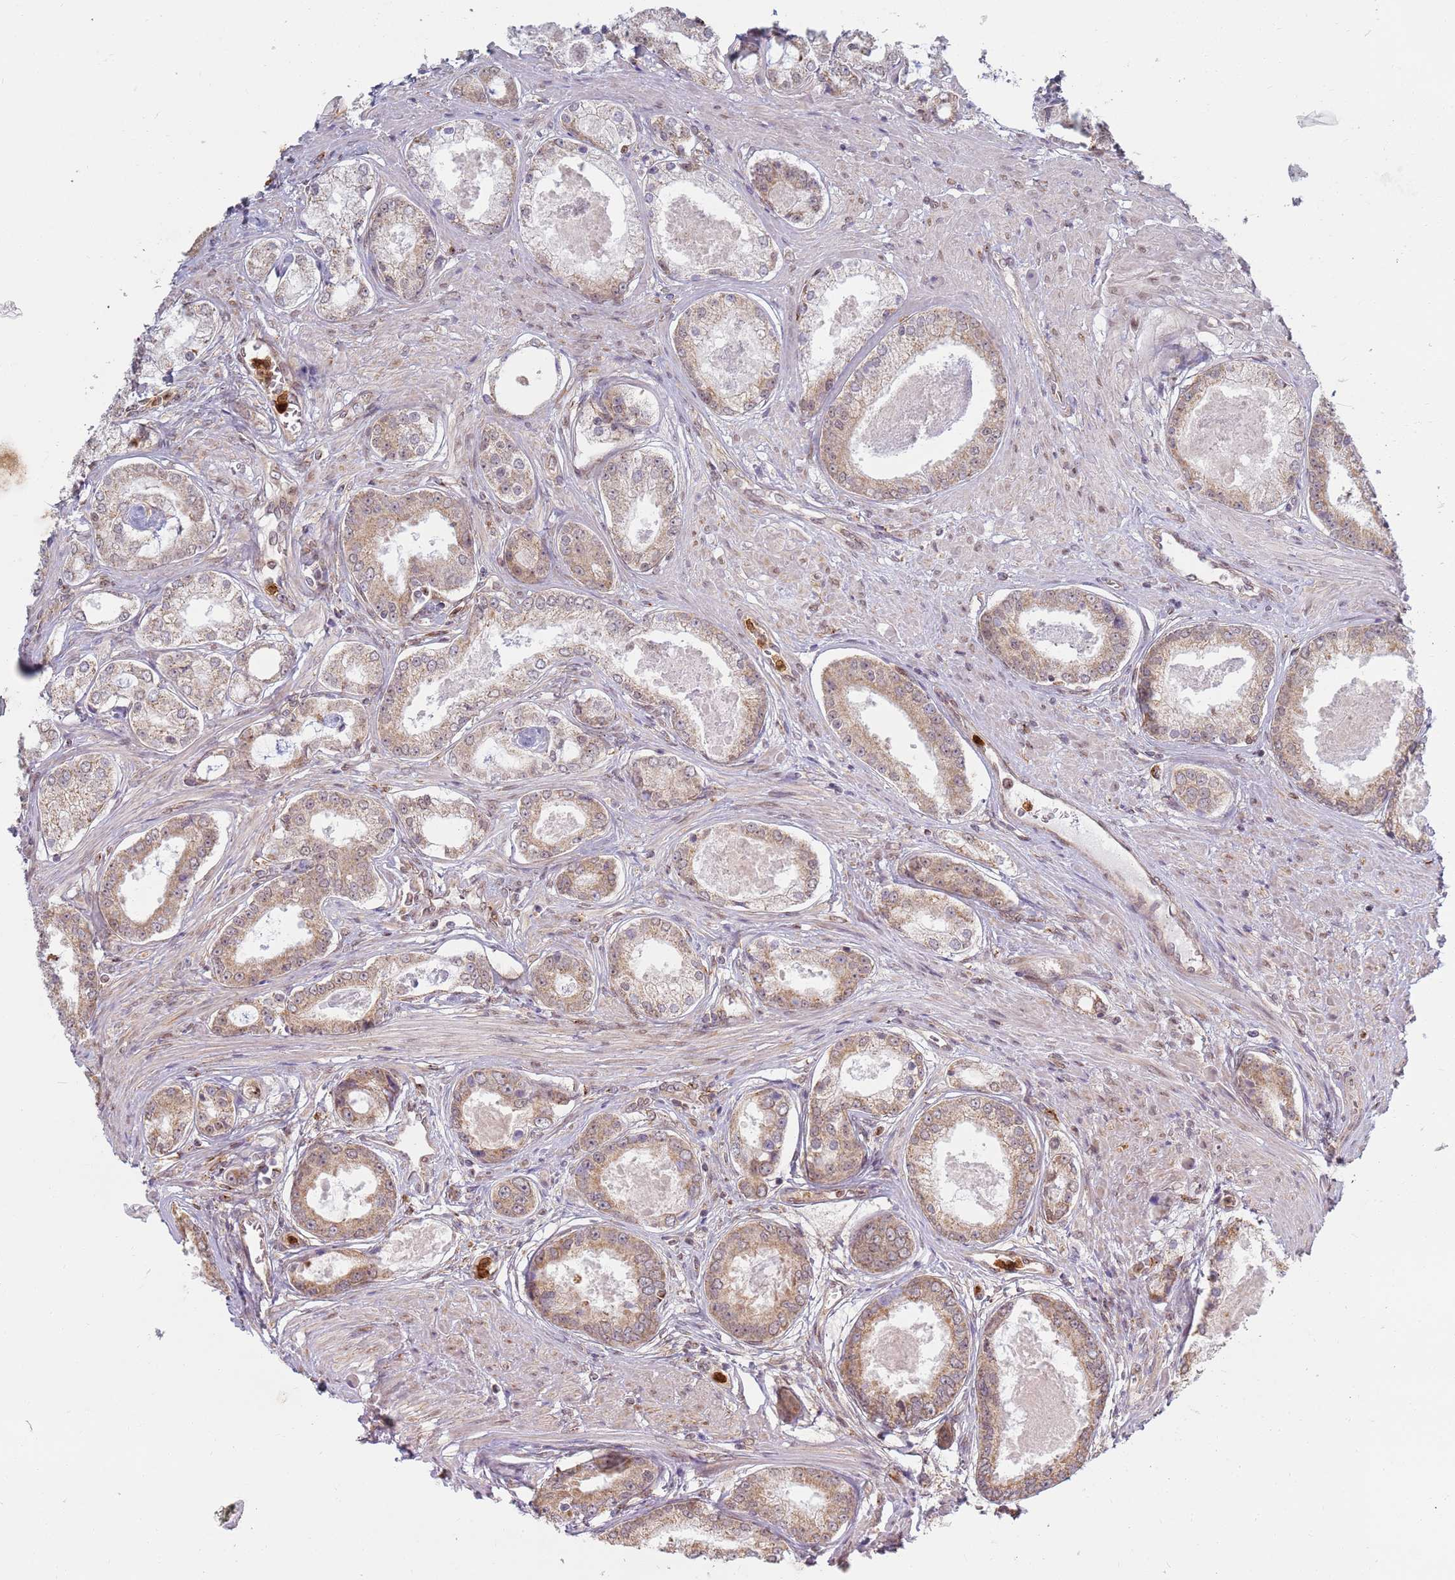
{"staining": {"intensity": "moderate", "quantity": "25%-75%", "location": "cytoplasmic/membranous"}, "tissue": "prostate cancer", "cell_type": "Tumor cells", "image_type": "cancer", "snomed": [{"axis": "morphology", "description": "Adenocarcinoma, Low grade"}, {"axis": "topography", "description": "Prostate"}], "caption": "The micrograph displays a brown stain indicating the presence of a protein in the cytoplasmic/membranous of tumor cells in prostate cancer. Immunohistochemistry stains the protein in brown and the nuclei are stained blue.", "gene": "CEP170", "patient": {"sex": "male", "age": 68}}